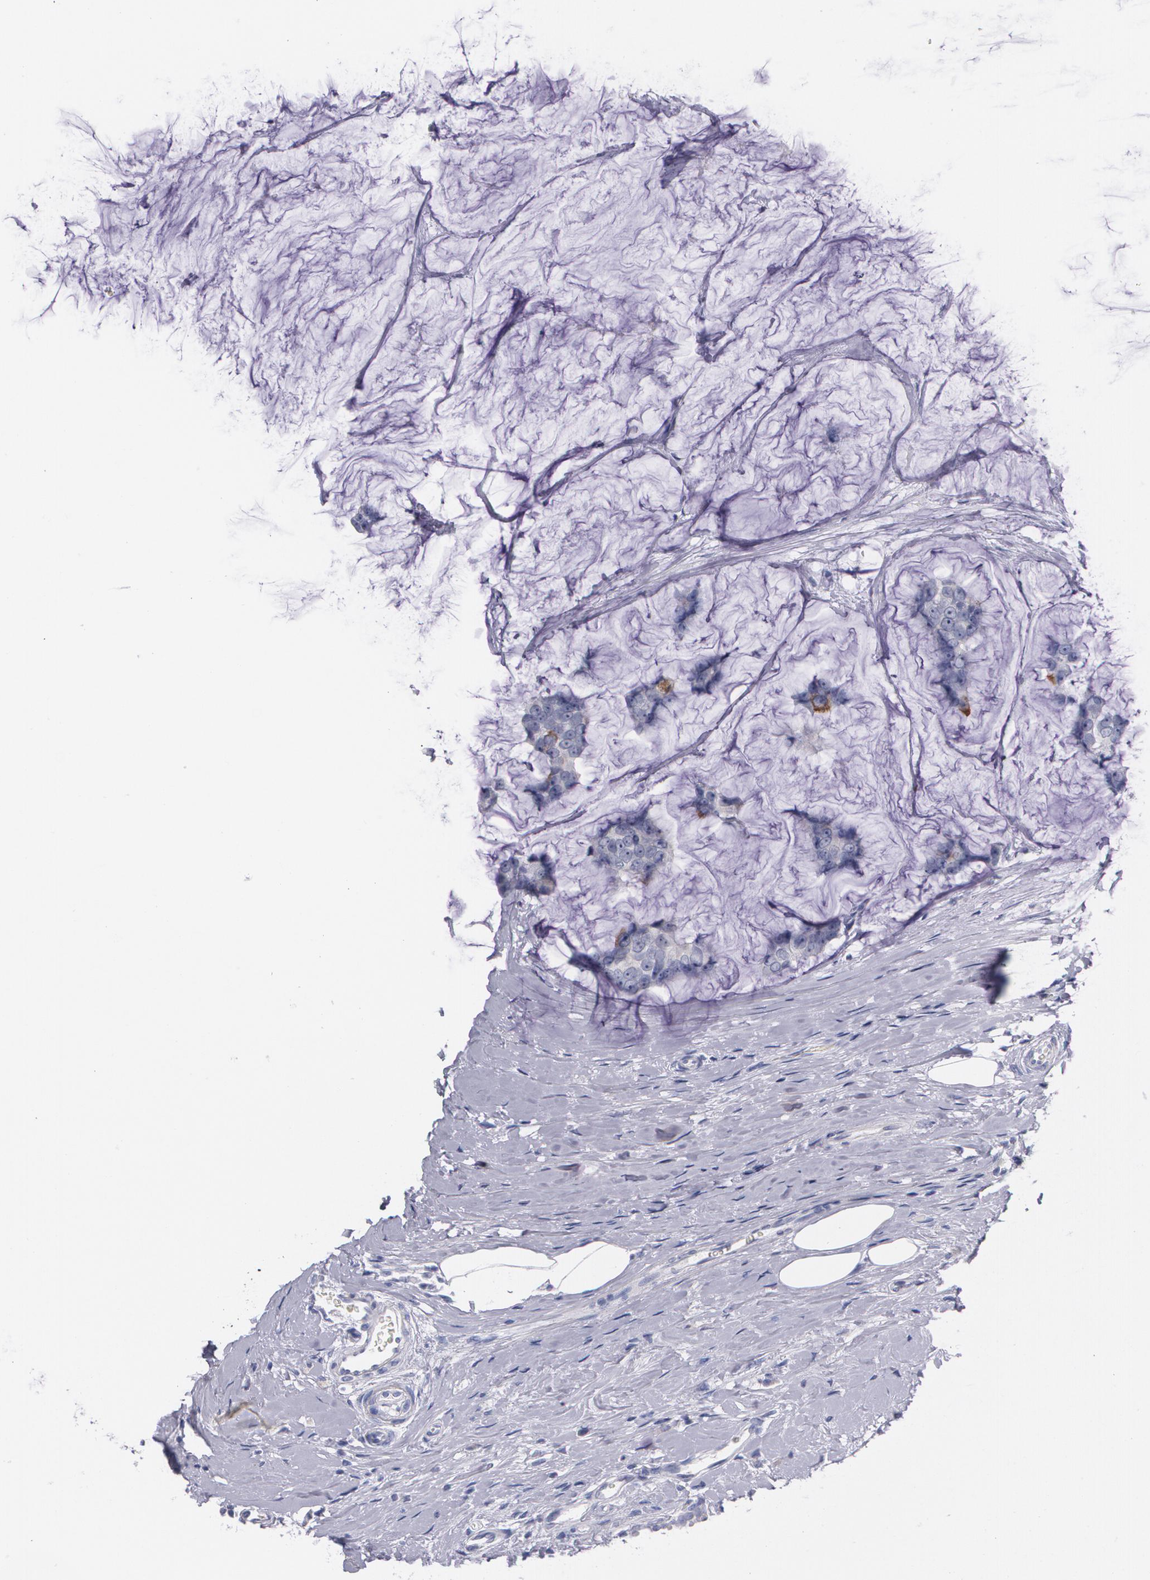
{"staining": {"intensity": "strong", "quantity": "<25%", "location": "cytoplasmic/membranous"}, "tissue": "breast cancer", "cell_type": "Tumor cells", "image_type": "cancer", "snomed": [{"axis": "morphology", "description": "Normal tissue, NOS"}, {"axis": "morphology", "description": "Duct carcinoma"}, {"axis": "topography", "description": "Breast"}], "caption": "IHC micrograph of infiltrating ductal carcinoma (breast) stained for a protein (brown), which demonstrates medium levels of strong cytoplasmic/membranous staining in approximately <25% of tumor cells.", "gene": "HMMR", "patient": {"sex": "female", "age": 50}}